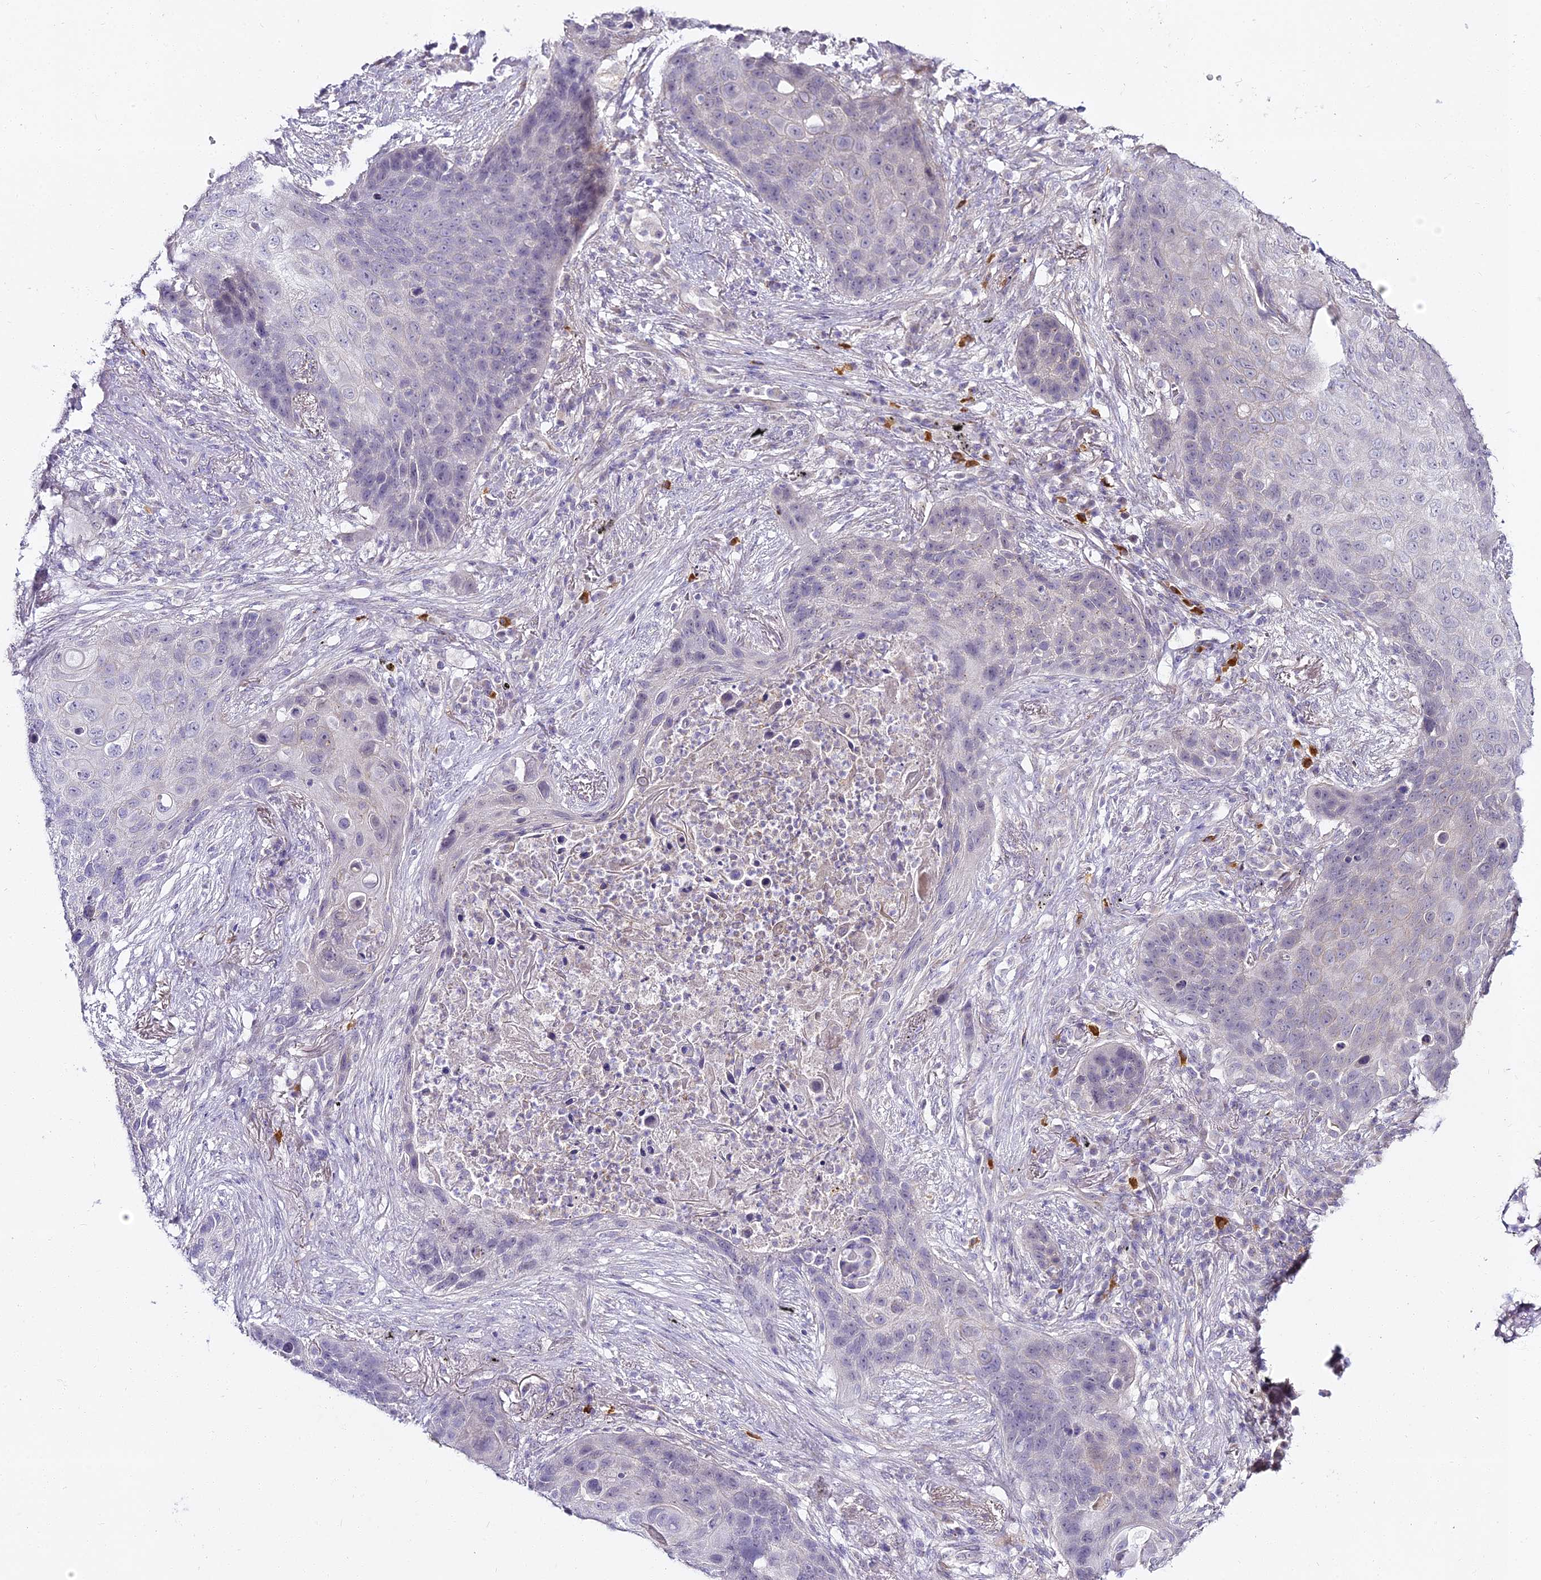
{"staining": {"intensity": "negative", "quantity": "none", "location": "none"}, "tissue": "lung cancer", "cell_type": "Tumor cells", "image_type": "cancer", "snomed": [{"axis": "morphology", "description": "Squamous cell carcinoma, NOS"}, {"axis": "topography", "description": "Lung"}], "caption": "The histopathology image shows no staining of tumor cells in lung squamous cell carcinoma.", "gene": "ALPG", "patient": {"sex": "female", "age": 63}}